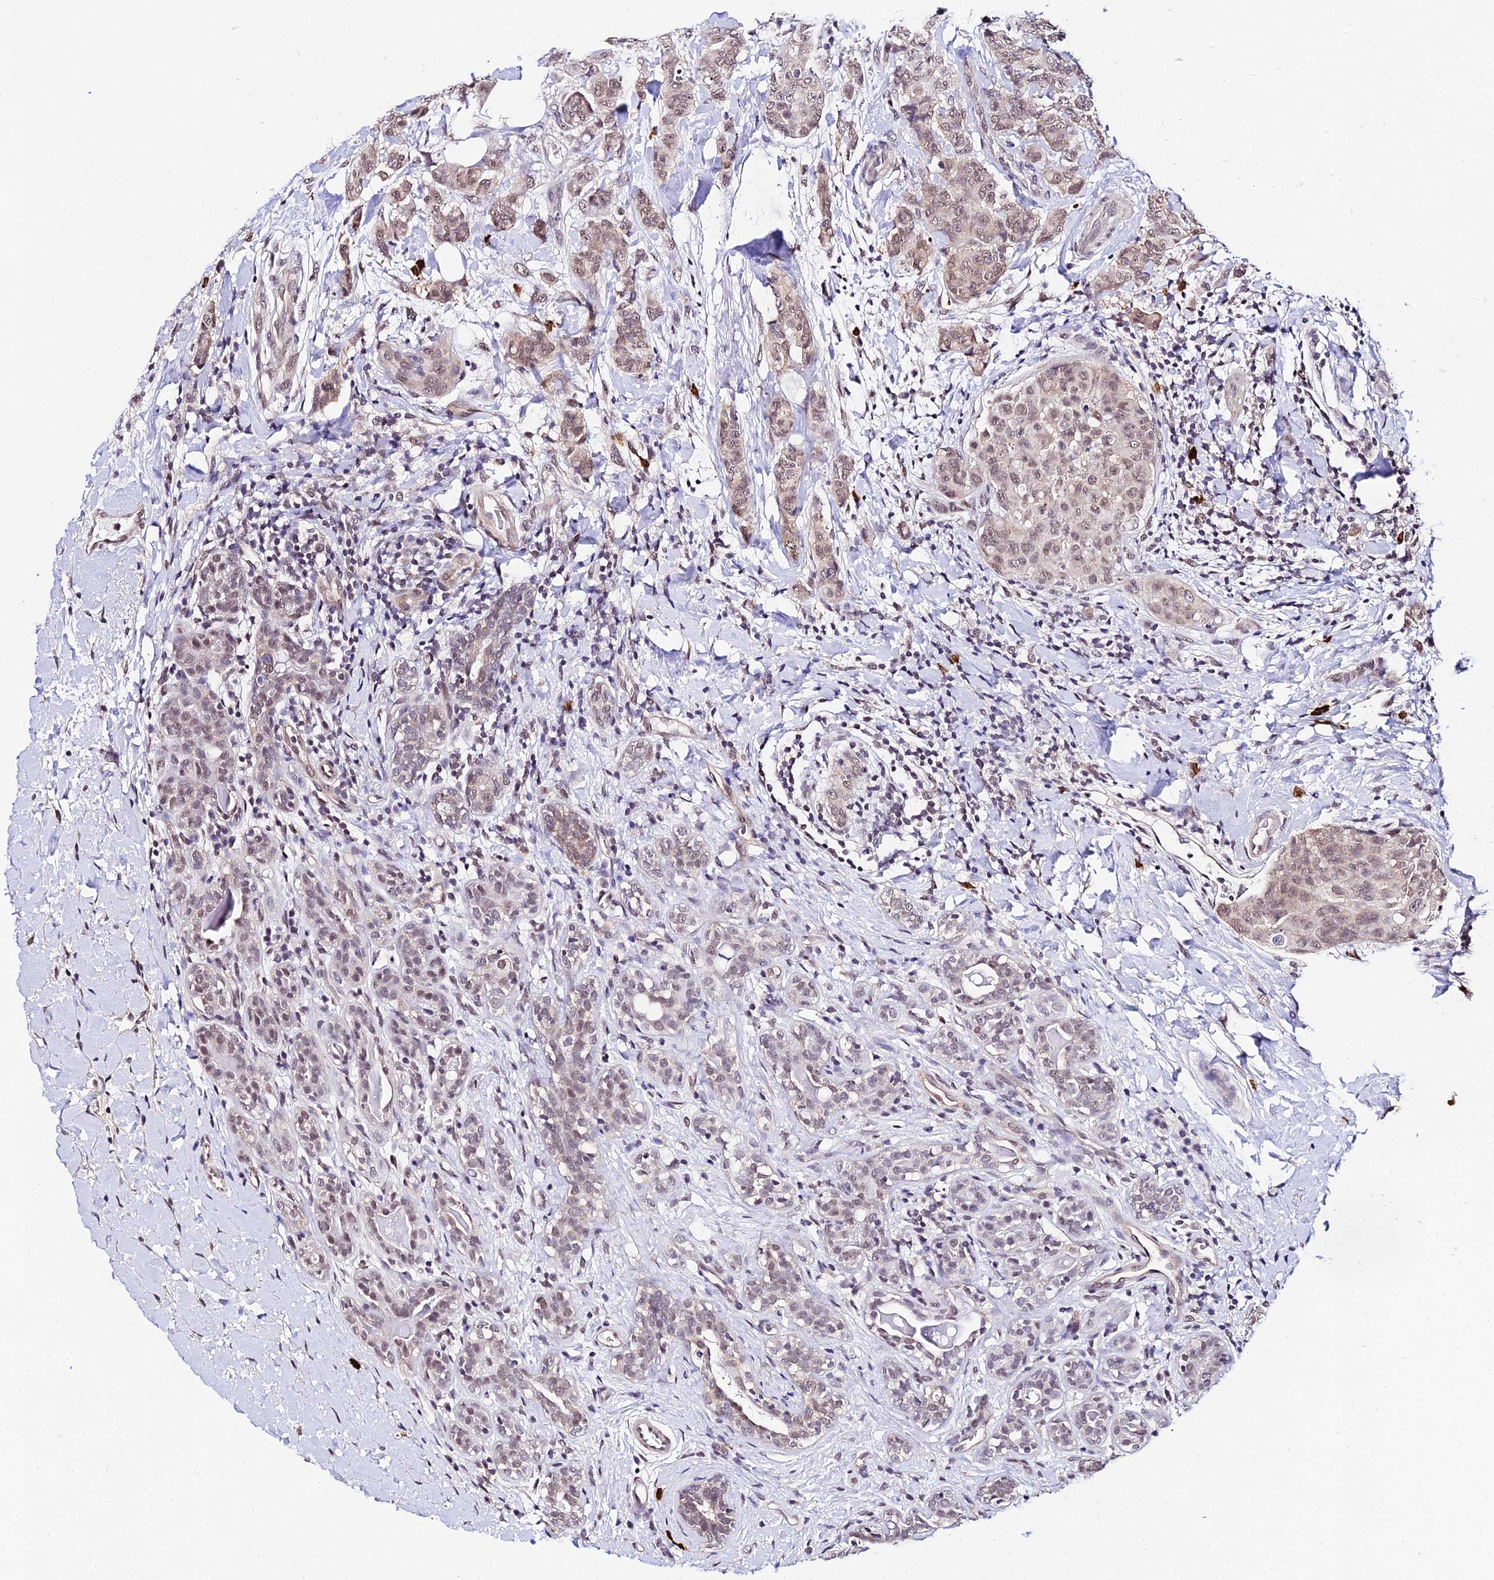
{"staining": {"intensity": "weak", "quantity": ">75%", "location": "nuclear"}, "tissue": "breast cancer", "cell_type": "Tumor cells", "image_type": "cancer", "snomed": [{"axis": "morphology", "description": "Duct carcinoma"}, {"axis": "topography", "description": "Breast"}], "caption": "A brown stain labels weak nuclear positivity of a protein in human intraductal carcinoma (breast) tumor cells. (DAB (3,3'-diaminobenzidine) = brown stain, brightfield microscopy at high magnification).", "gene": "POLR2I", "patient": {"sex": "female", "age": 40}}